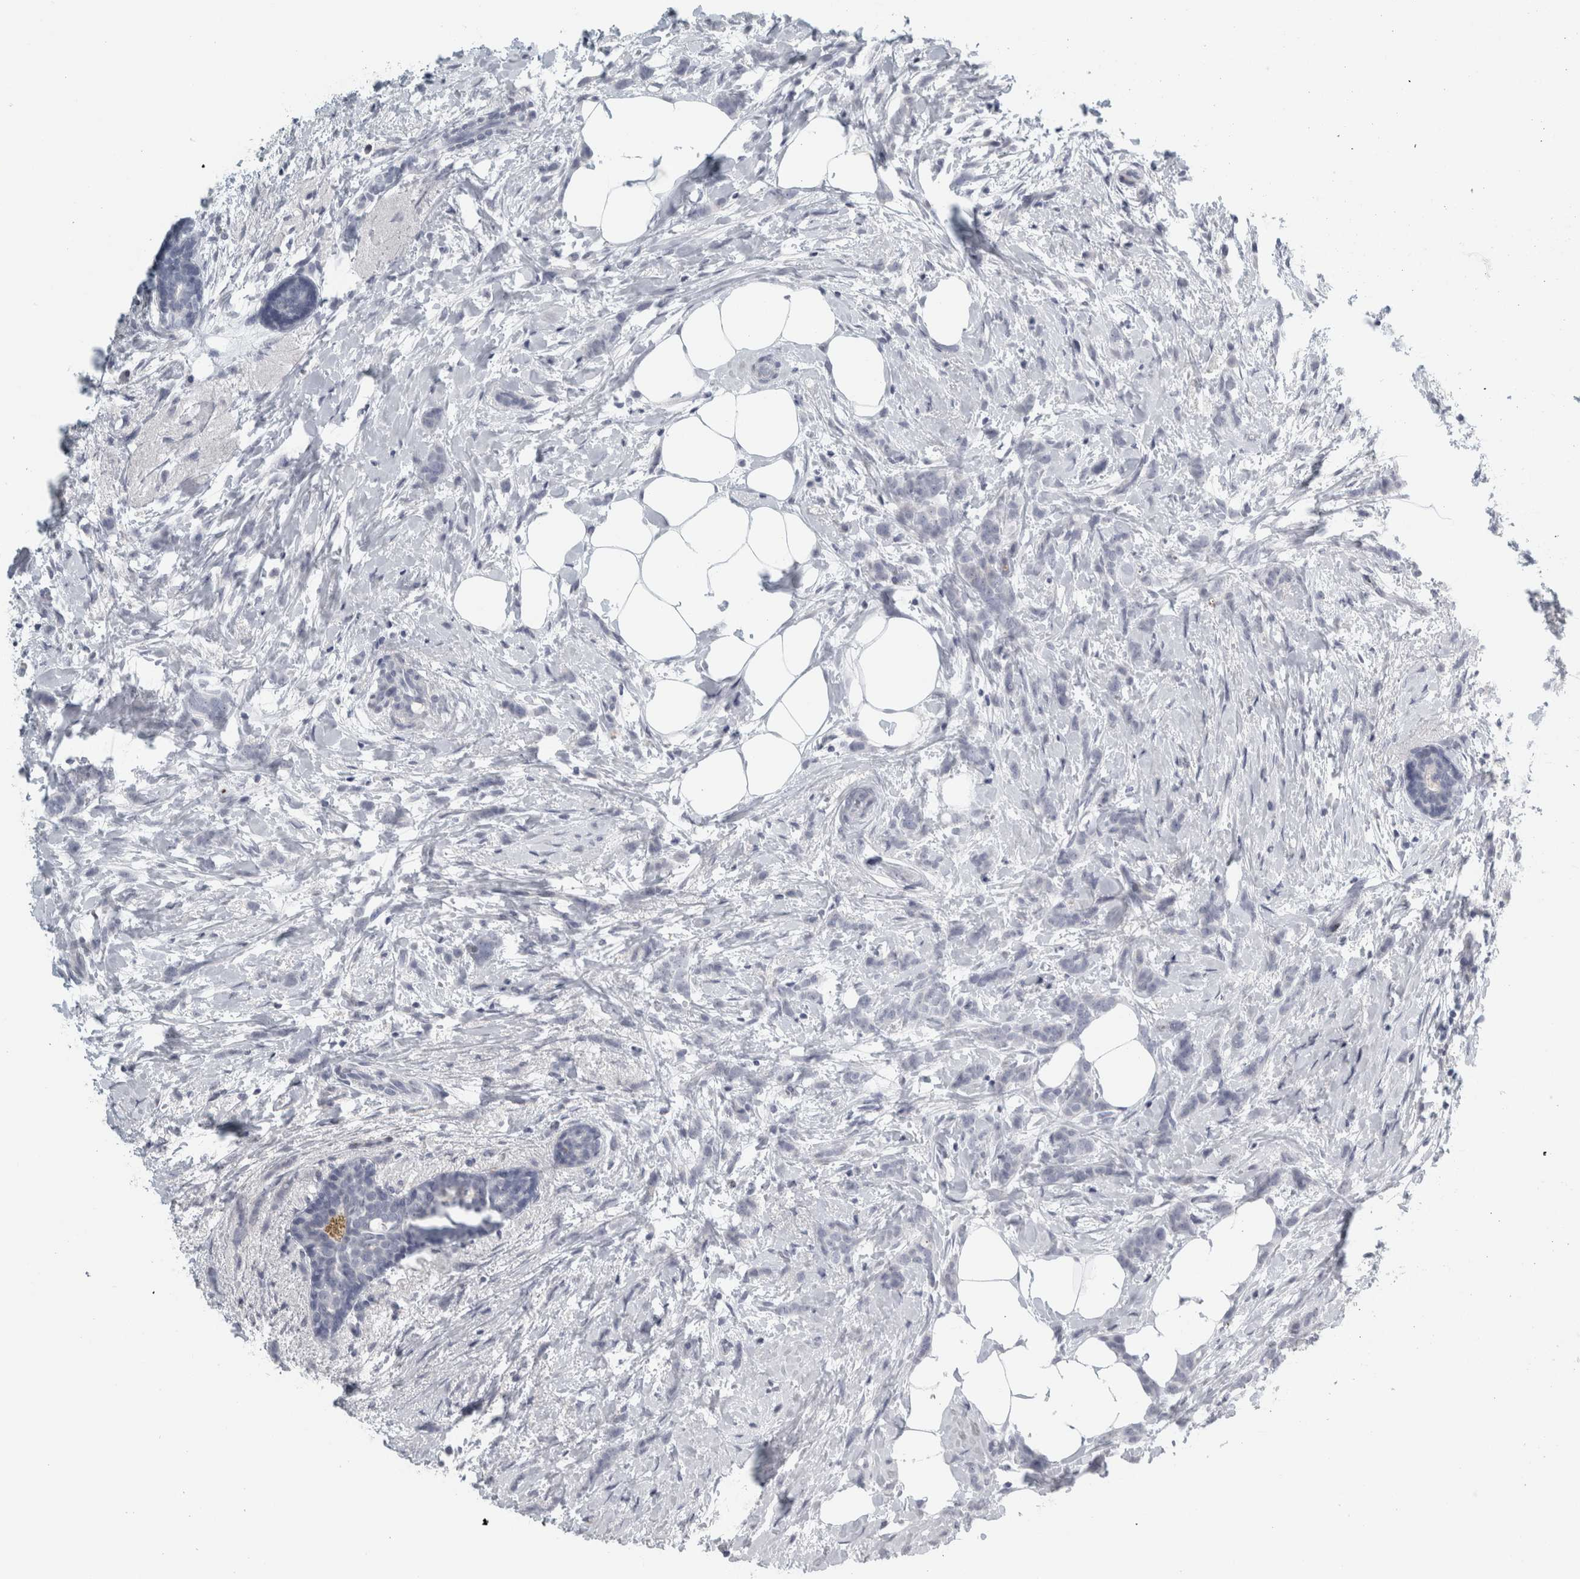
{"staining": {"intensity": "negative", "quantity": "none", "location": "none"}, "tissue": "breast cancer", "cell_type": "Tumor cells", "image_type": "cancer", "snomed": [{"axis": "morphology", "description": "Lobular carcinoma, in situ"}, {"axis": "morphology", "description": "Lobular carcinoma"}, {"axis": "topography", "description": "Breast"}], "caption": "Immunohistochemistry (IHC) histopathology image of human breast cancer stained for a protein (brown), which shows no staining in tumor cells.", "gene": "CPE", "patient": {"sex": "female", "age": 41}}